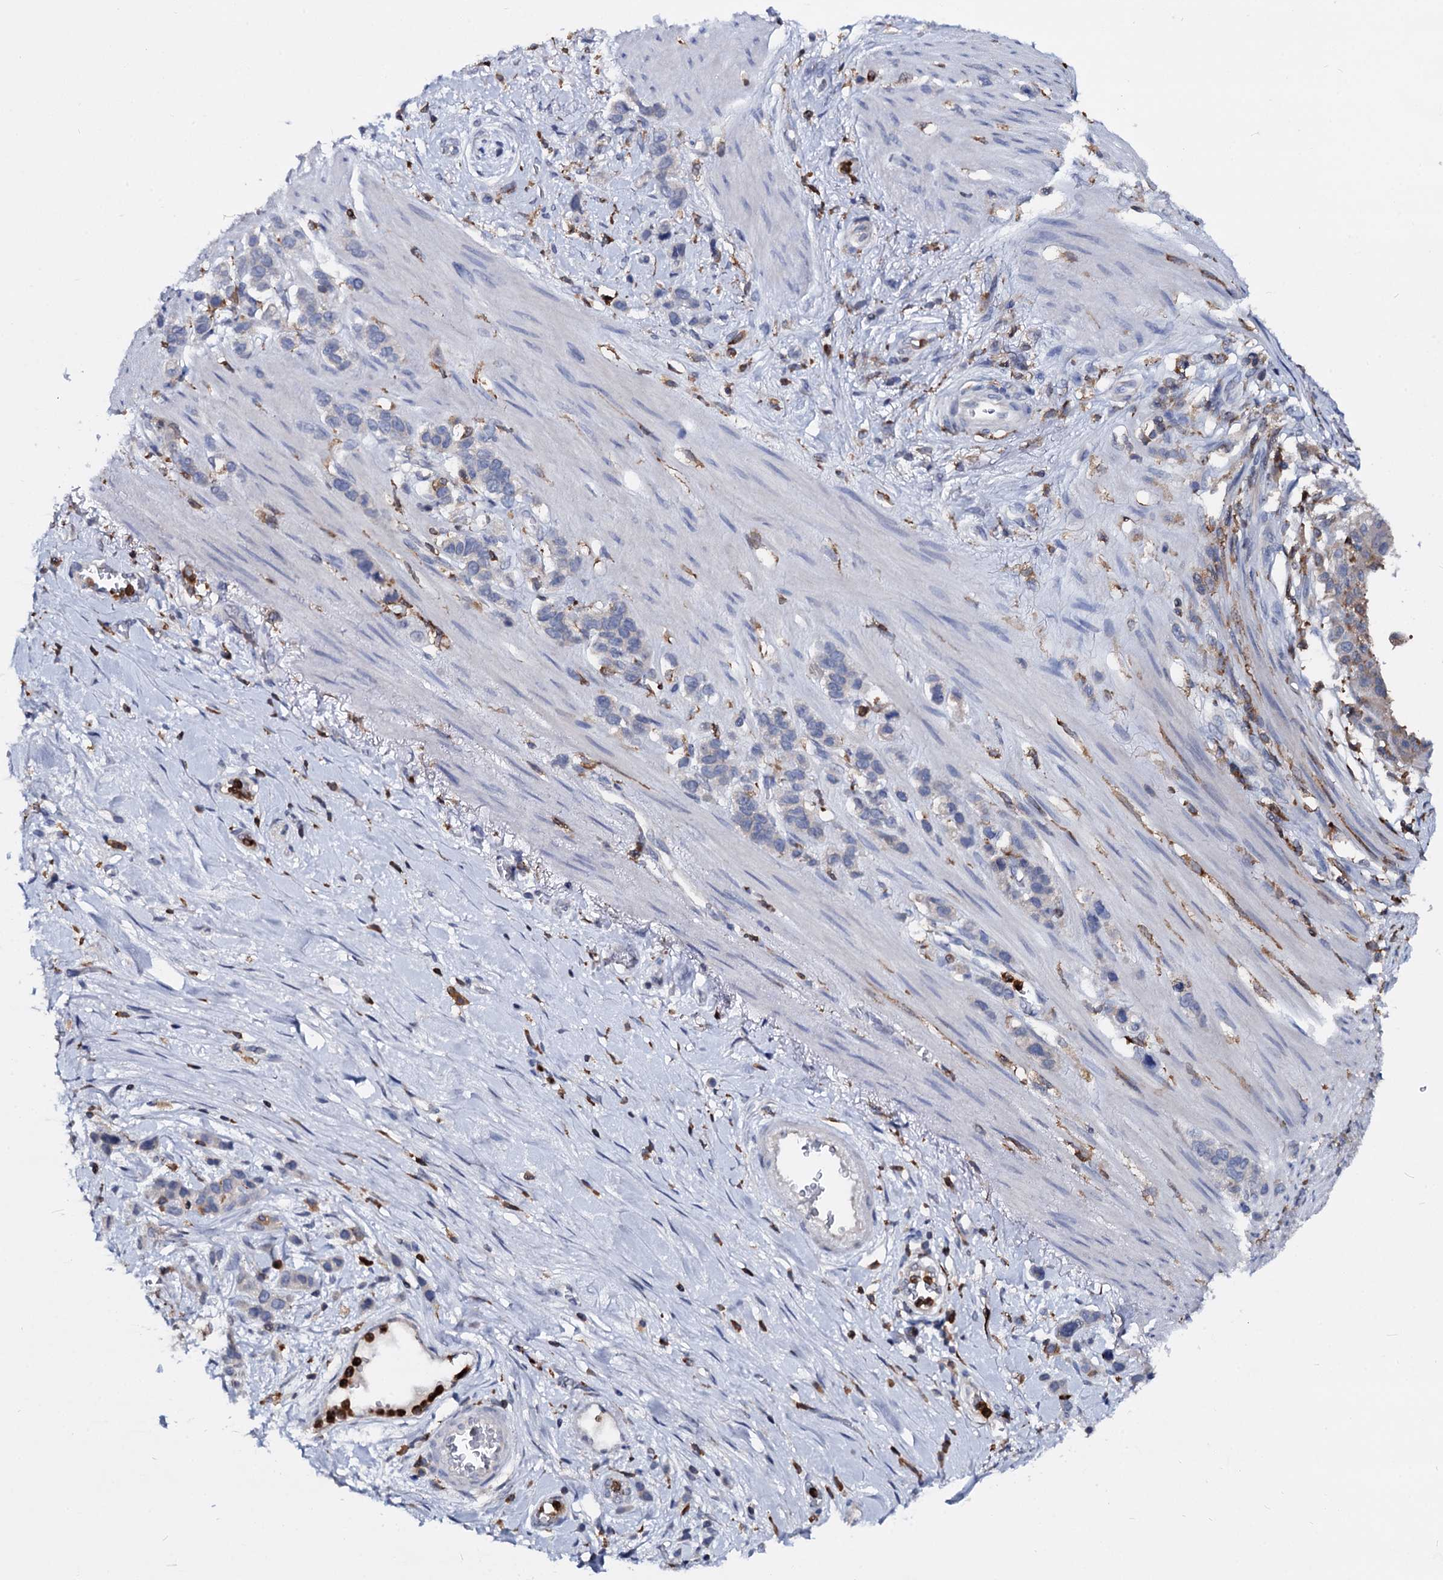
{"staining": {"intensity": "negative", "quantity": "none", "location": "none"}, "tissue": "stomach cancer", "cell_type": "Tumor cells", "image_type": "cancer", "snomed": [{"axis": "morphology", "description": "Adenocarcinoma, NOS"}, {"axis": "morphology", "description": "Adenocarcinoma, High grade"}, {"axis": "topography", "description": "Stomach, upper"}, {"axis": "topography", "description": "Stomach, lower"}], "caption": "Immunohistochemistry of high-grade adenocarcinoma (stomach) displays no staining in tumor cells. (DAB IHC, high magnification).", "gene": "RHOG", "patient": {"sex": "female", "age": 65}}